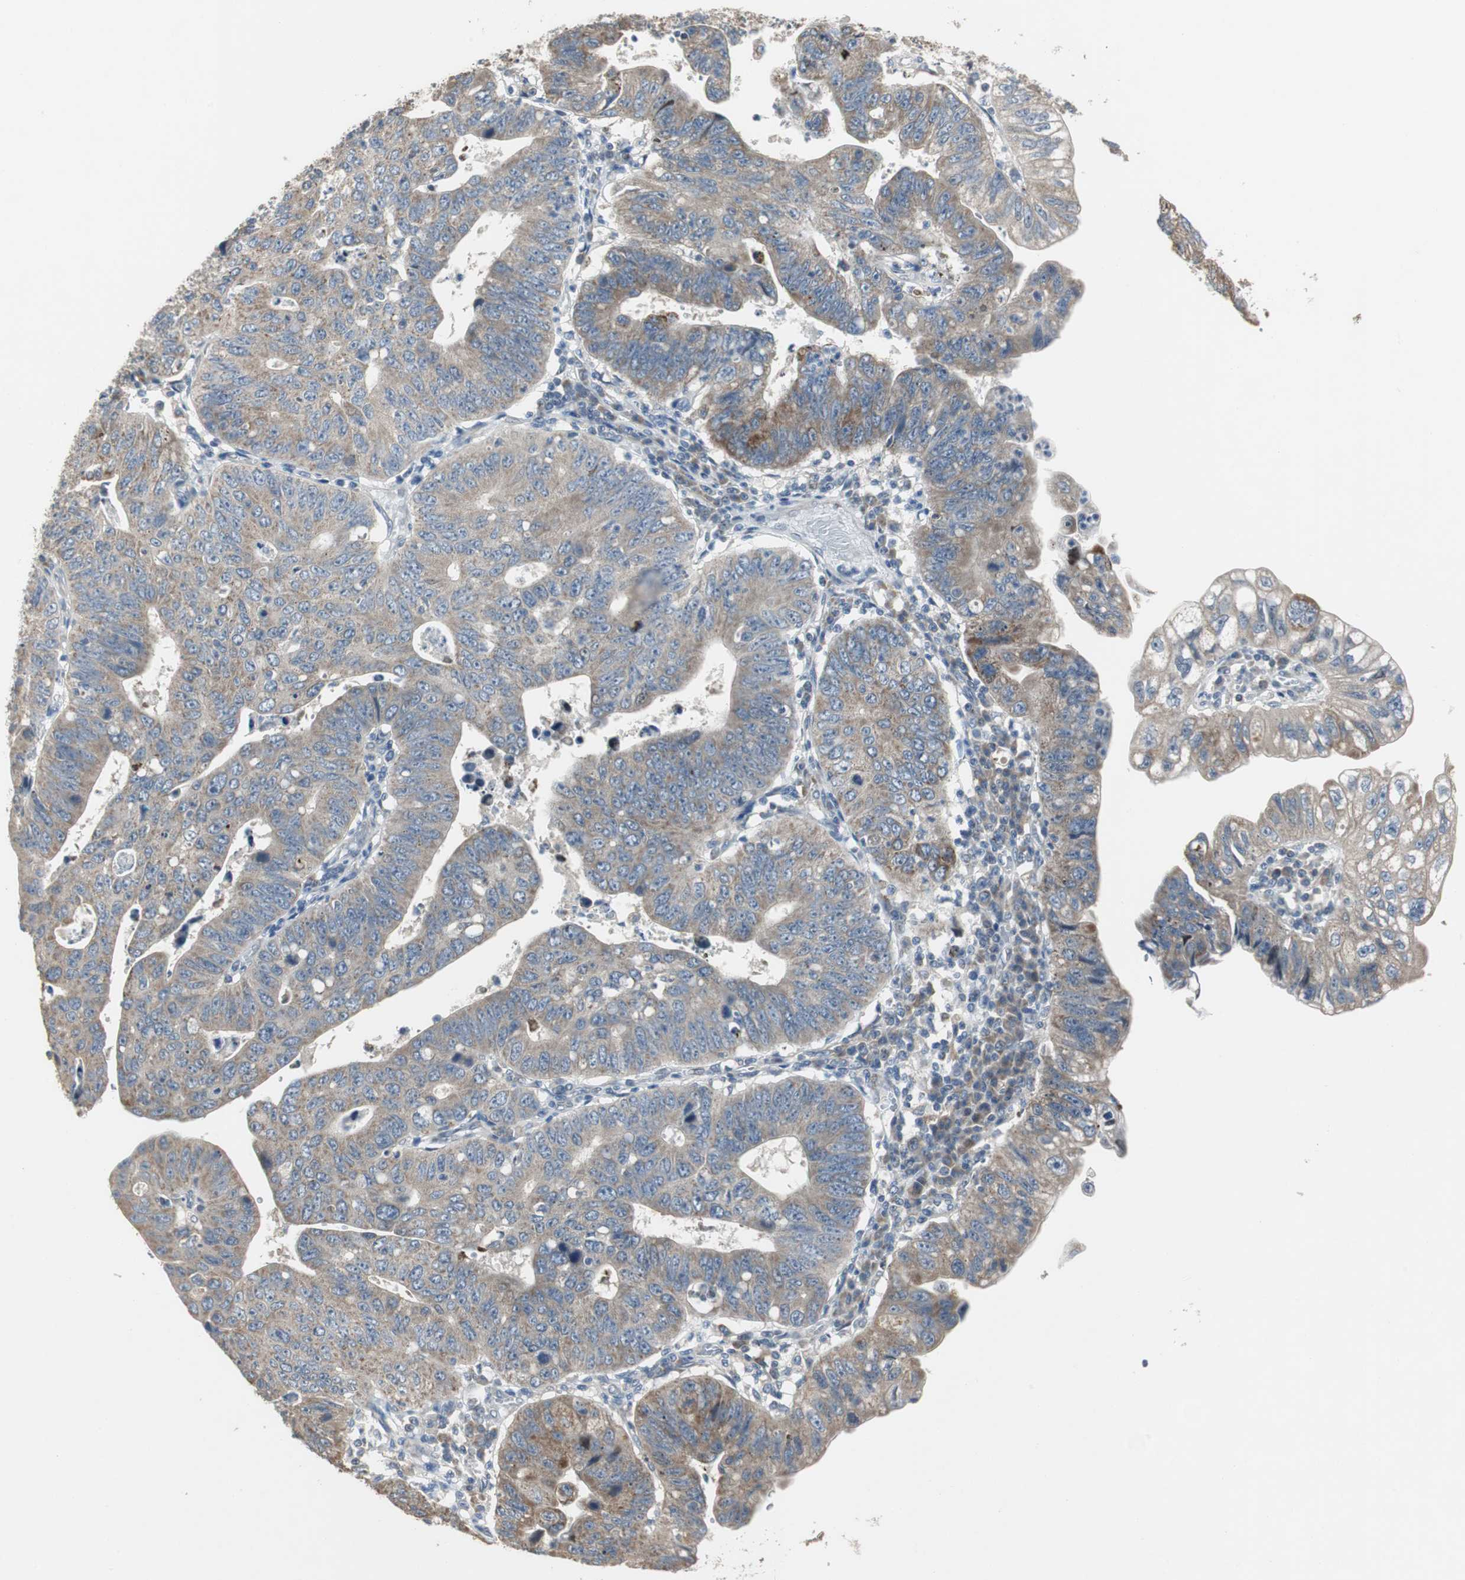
{"staining": {"intensity": "weak", "quantity": ">75%", "location": "cytoplasmic/membranous"}, "tissue": "stomach cancer", "cell_type": "Tumor cells", "image_type": "cancer", "snomed": [{"axis": "morphology", "description": "Adenocarcinoma, NOS"}, {"axis": "topography", "description": "Stomach"}], "caption": "This is an image of immunohistochemistry (IHC) staining of stomach cancer (adenocarcinoma), which shows weak expression in the cytoplasmic/membranous of tumor cells.", "gene": "MYT1", "patient": {"sex": "male", "age": 59}}